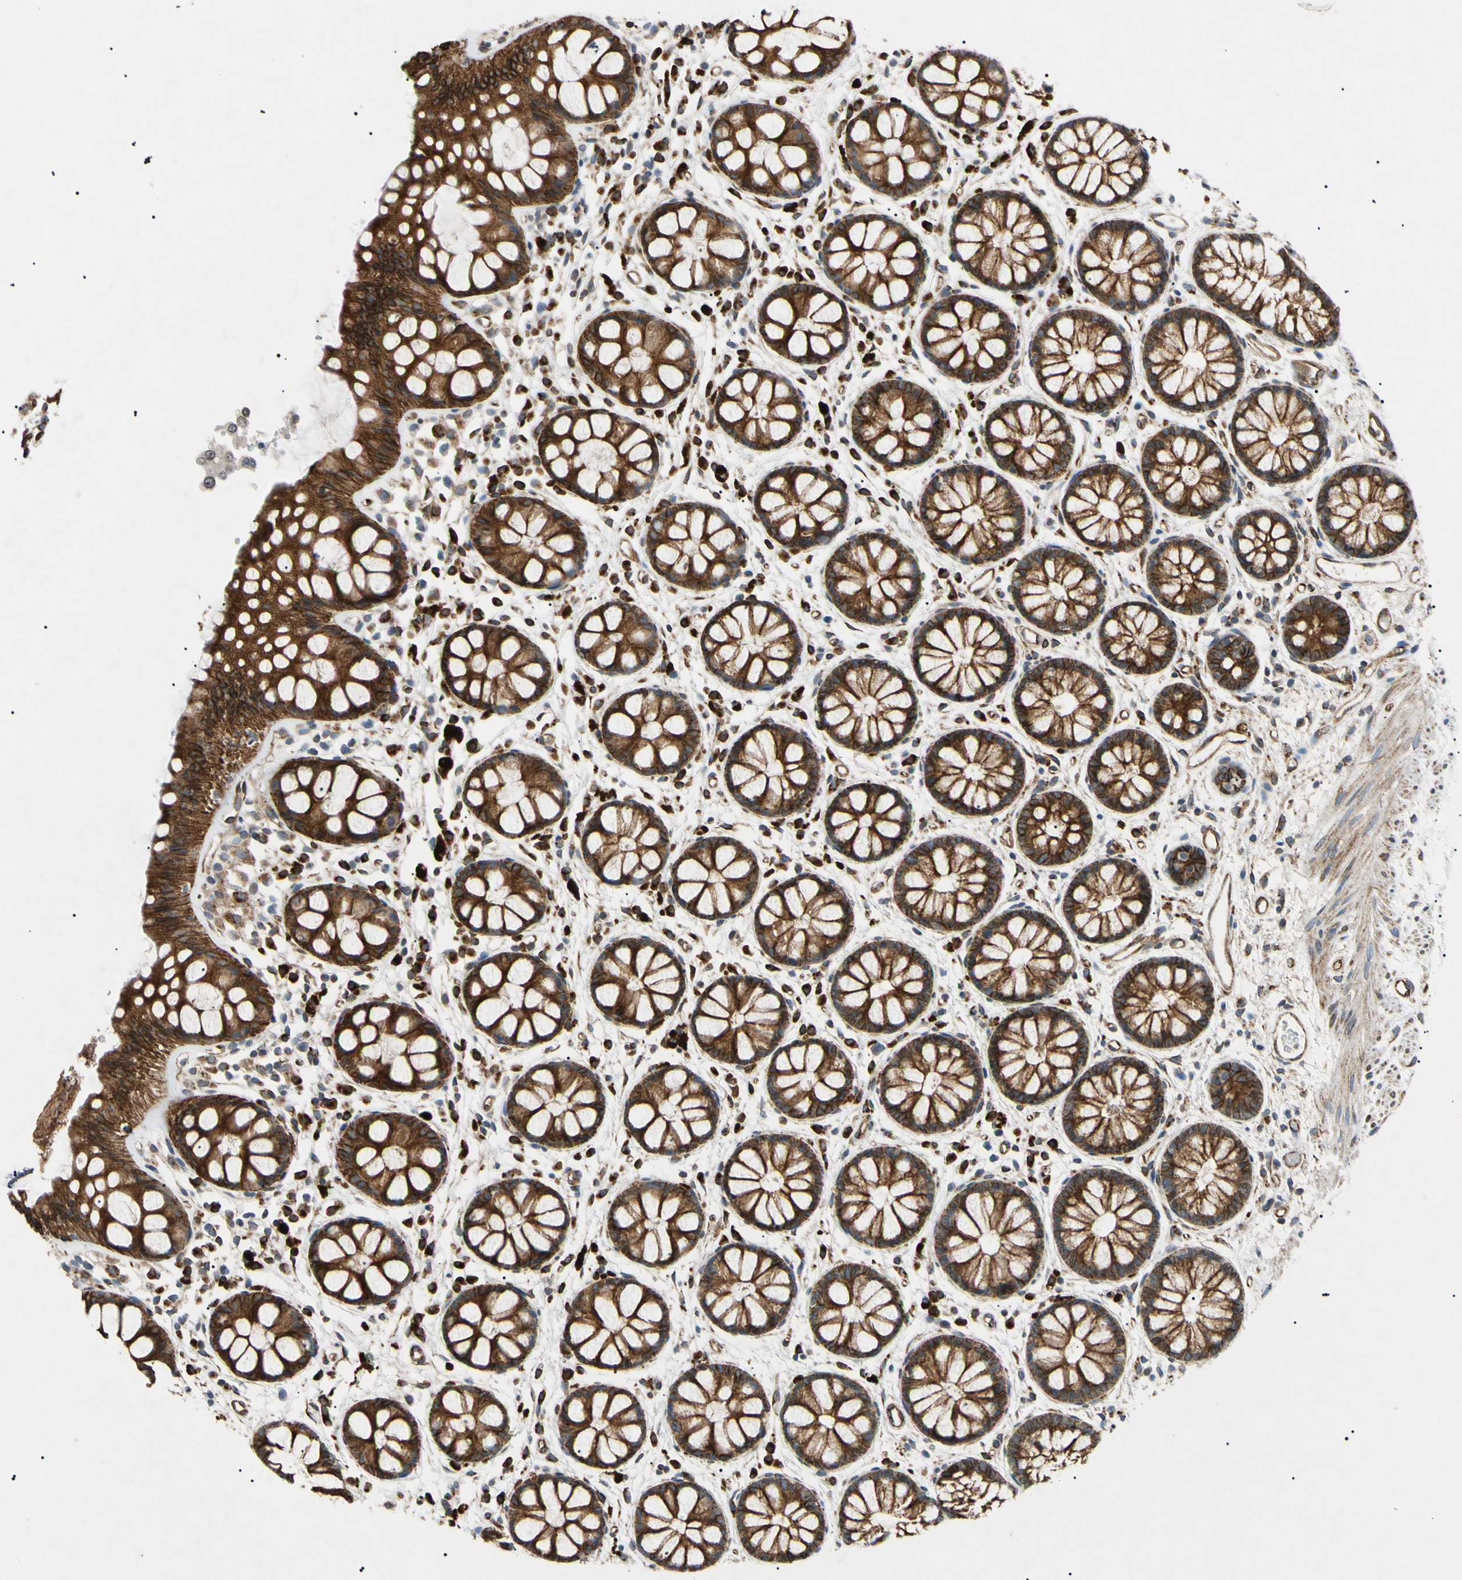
{"staining": {"intensity": "moderate", "quantity": ">75%", "location": "cytoplasmic/membranous,nuclear"}, "tissue": "rectum", "cell_type": "Glandular cells", "image_type": "normal", "snomed": [{"axis": "morphology", "description": "Normal tissue, NOS"}, {"axis": "topography", "description": "Rectum"}], "caption": "Immunohistochemistry (DAB (3,3'-diaminobenzidine)) staining of unremarkable human rectum reveals moderate cytoplasmic/membranous,nuclear protein expression in approximately >75% of glandular cells.", "gene": "TUBB4A", "patient": {"sex": "female", "age": 66}}